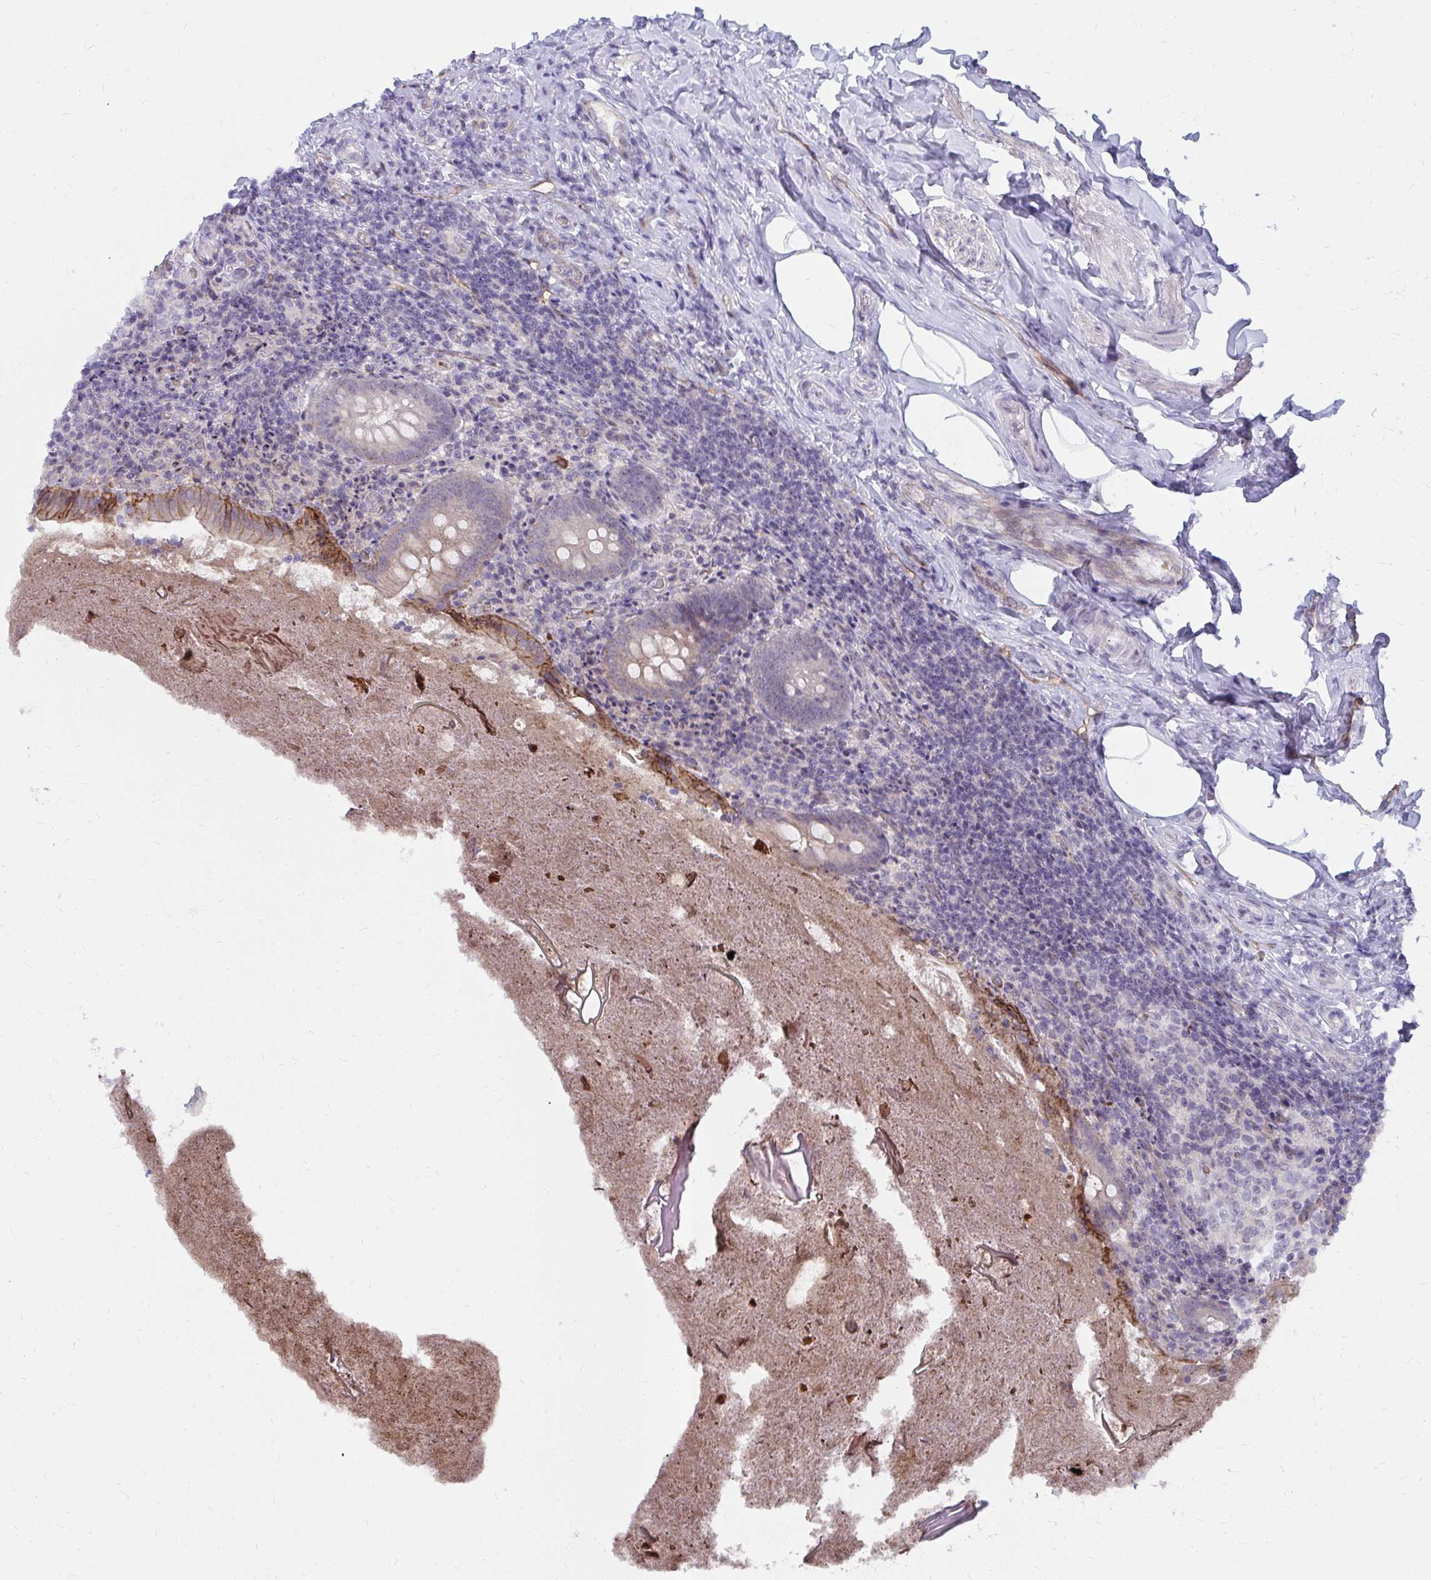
{"staining": {"intensity": "moderate", "quantity": "25%-75%", "location": "cytoplasmic/membranous,nuclear"}, "tissue": "appendix", "cell_type": "Glandular cells", "image_type": "normal", "snomed": [{"axis": "morphology", "description": "Normal tissue, NOS"}, {"axis": "topography", "description": "Appendix"}], "caption": "Benign appendix displays moderate cytoplasmic/membranous,nuclear staining in about 25%-75% of glandular cells.", "gene": "MUS81", "patient": {"sex": "female", "age": 17}}